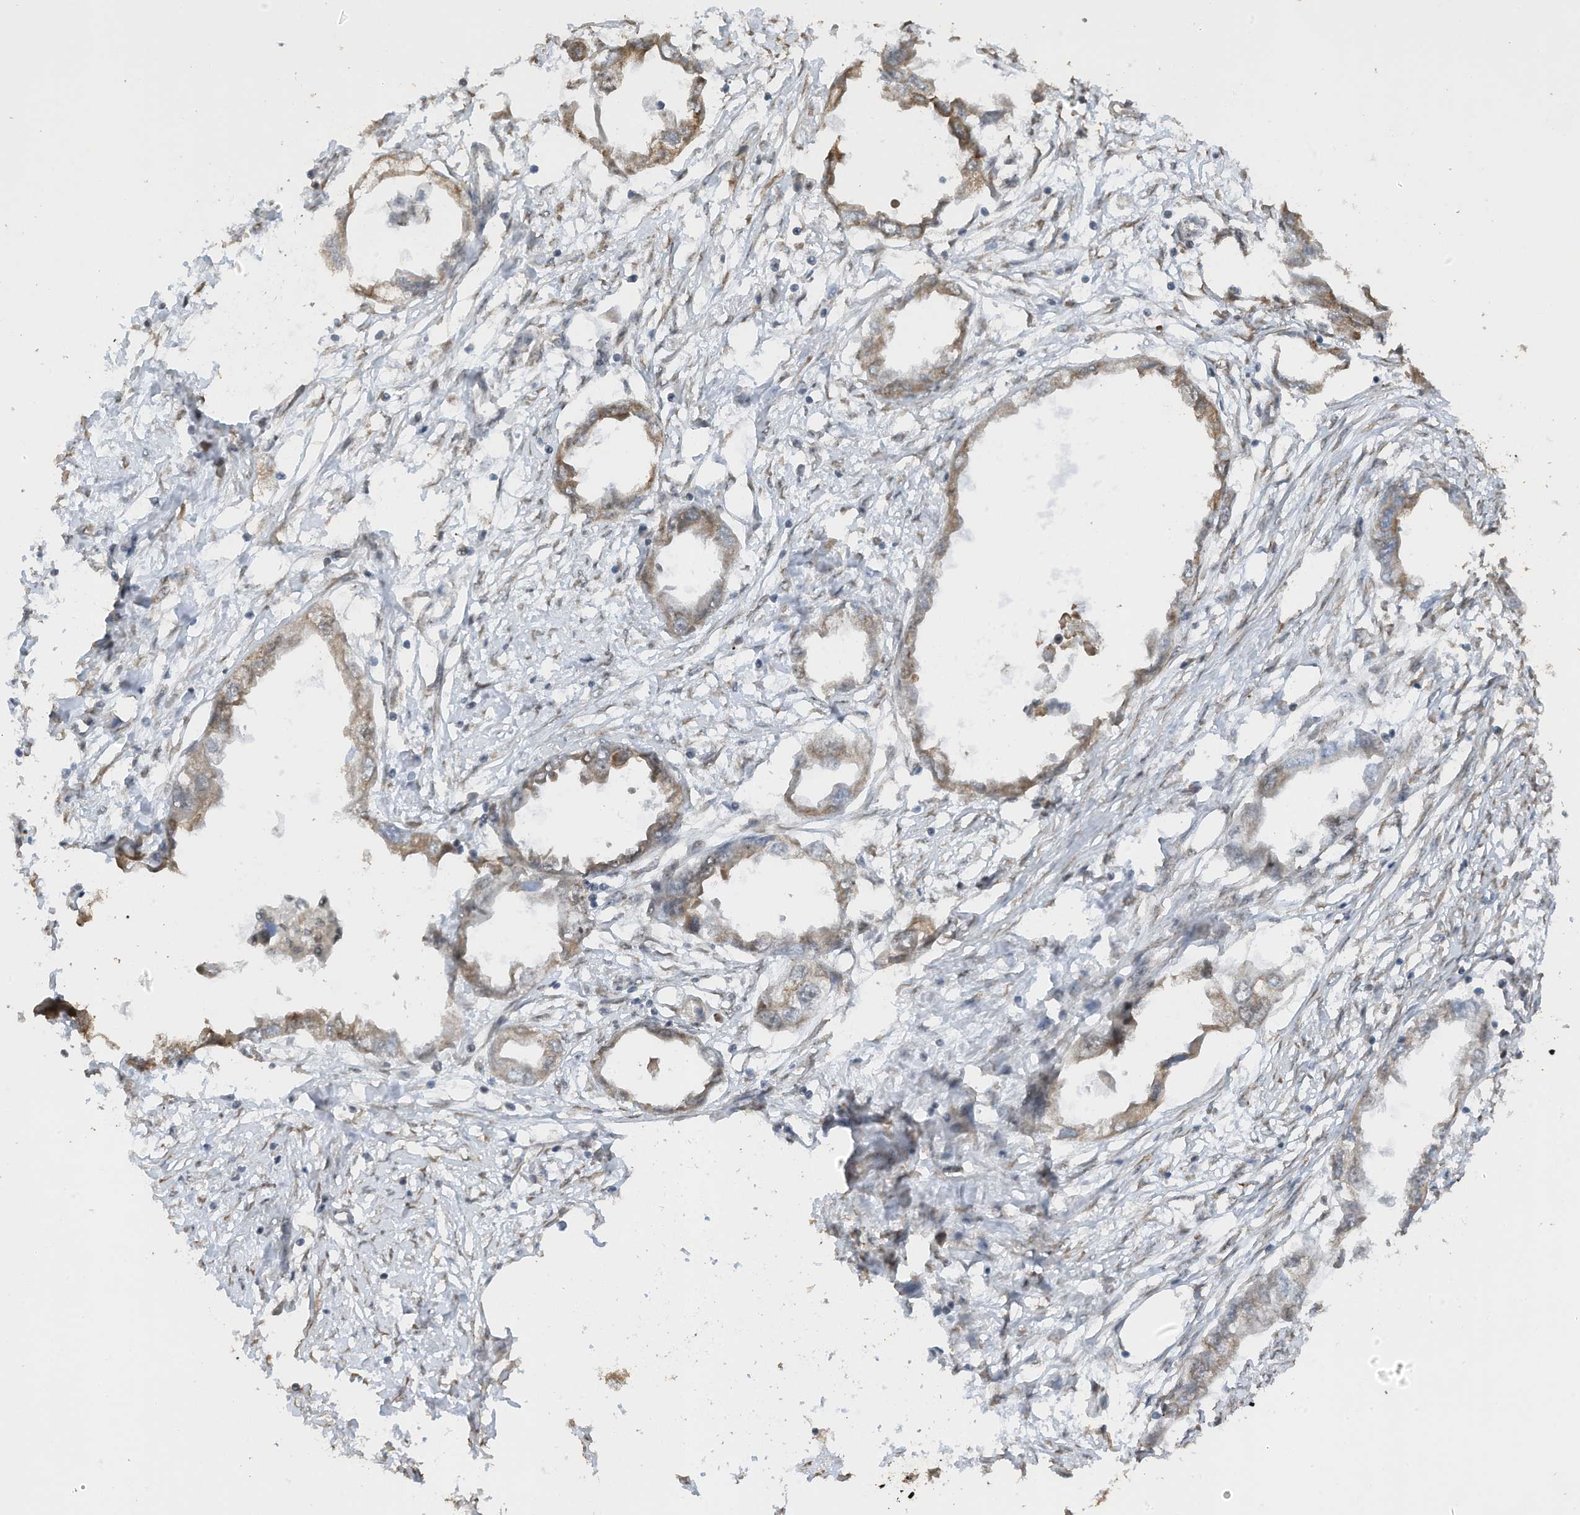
{"staining": {"intensity": "weak", "quantity": "25%-75%", "location": "cytoplasmic/membranous"}, "tissue": "endometrial cancer", "cell_type": "Tumor cells", "image_type": "cancer", "snomed": [{"axis": "morphology", "description": "Adenocarcinoma, NOS"}, {"axis": "morphology", "description": "Adenocarcinoma, metastatic, NOS"}, {"axis": "topography", "description": "Adipose tissue"}, {"axis": "topography", "description": "Endometrium"}], "caption": "Tumor cells reveal low levels of weak cytoplasmic/membranous expression in approximately 25%-75% of cells in endometrial cancer (adenocarcinoma).", "gene": "ERLEC1", "patient": {"sex": "female", "age": 67}}